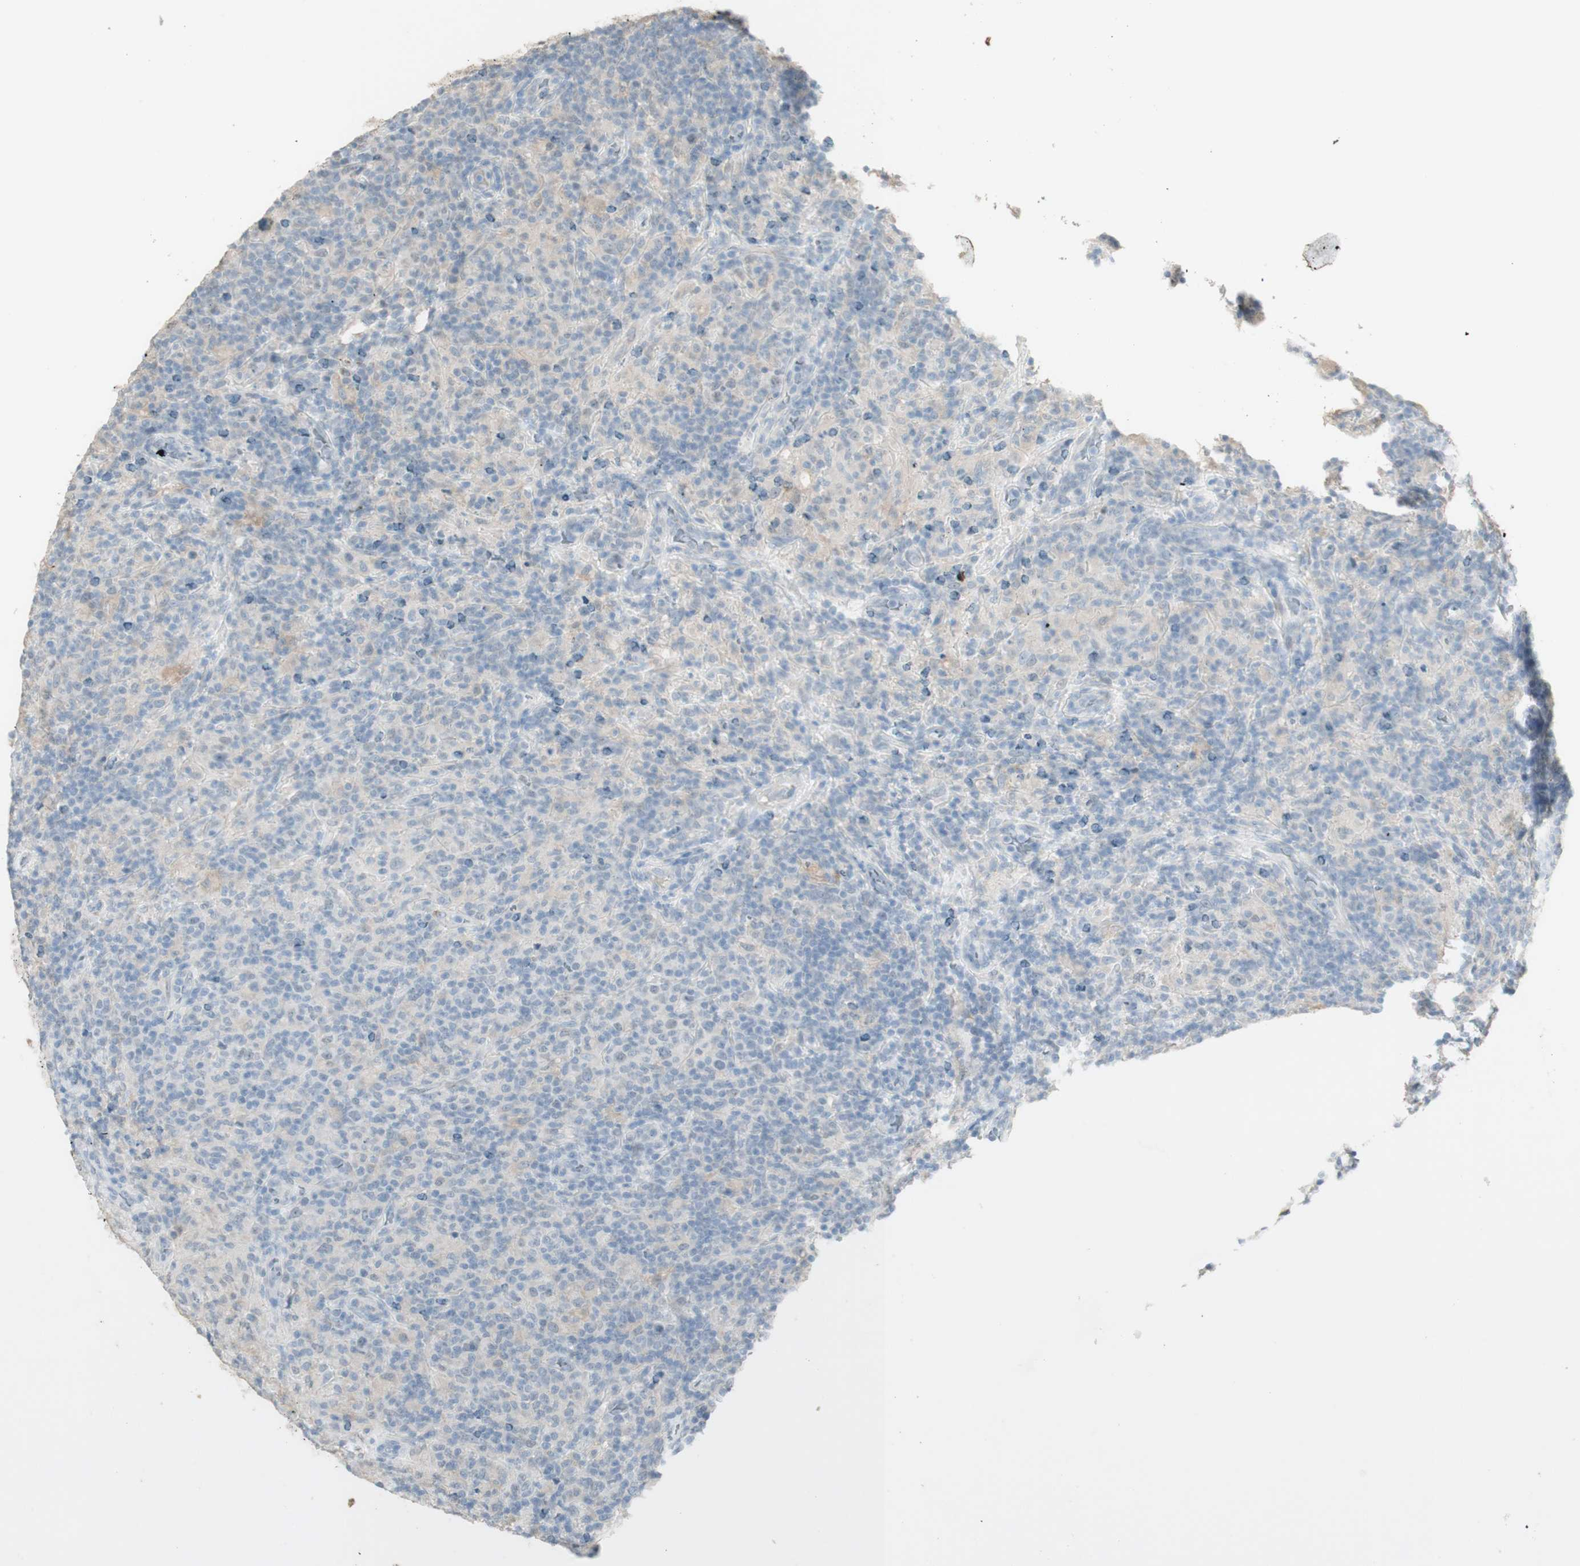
{"staining": {"intensity": "negative", "quantity": "none", "location": "none"}, "tissue": "lymphoma", "cell_type": "Tumor cells", "image_type": "cancer", "snomed": [{"axis": "morphology", "description": "Hodgkin's disease, NOS"}, {"axis": "topography", "description": "Lymph node"}], "caption": "IHC photomicrograph of neoplastic tissue: lymphoma stained with DAB demonstrates no significant protein positivity in tumor cells.", "gene": "MUC3A", "patient": {"sex": "male", "age": 70}}